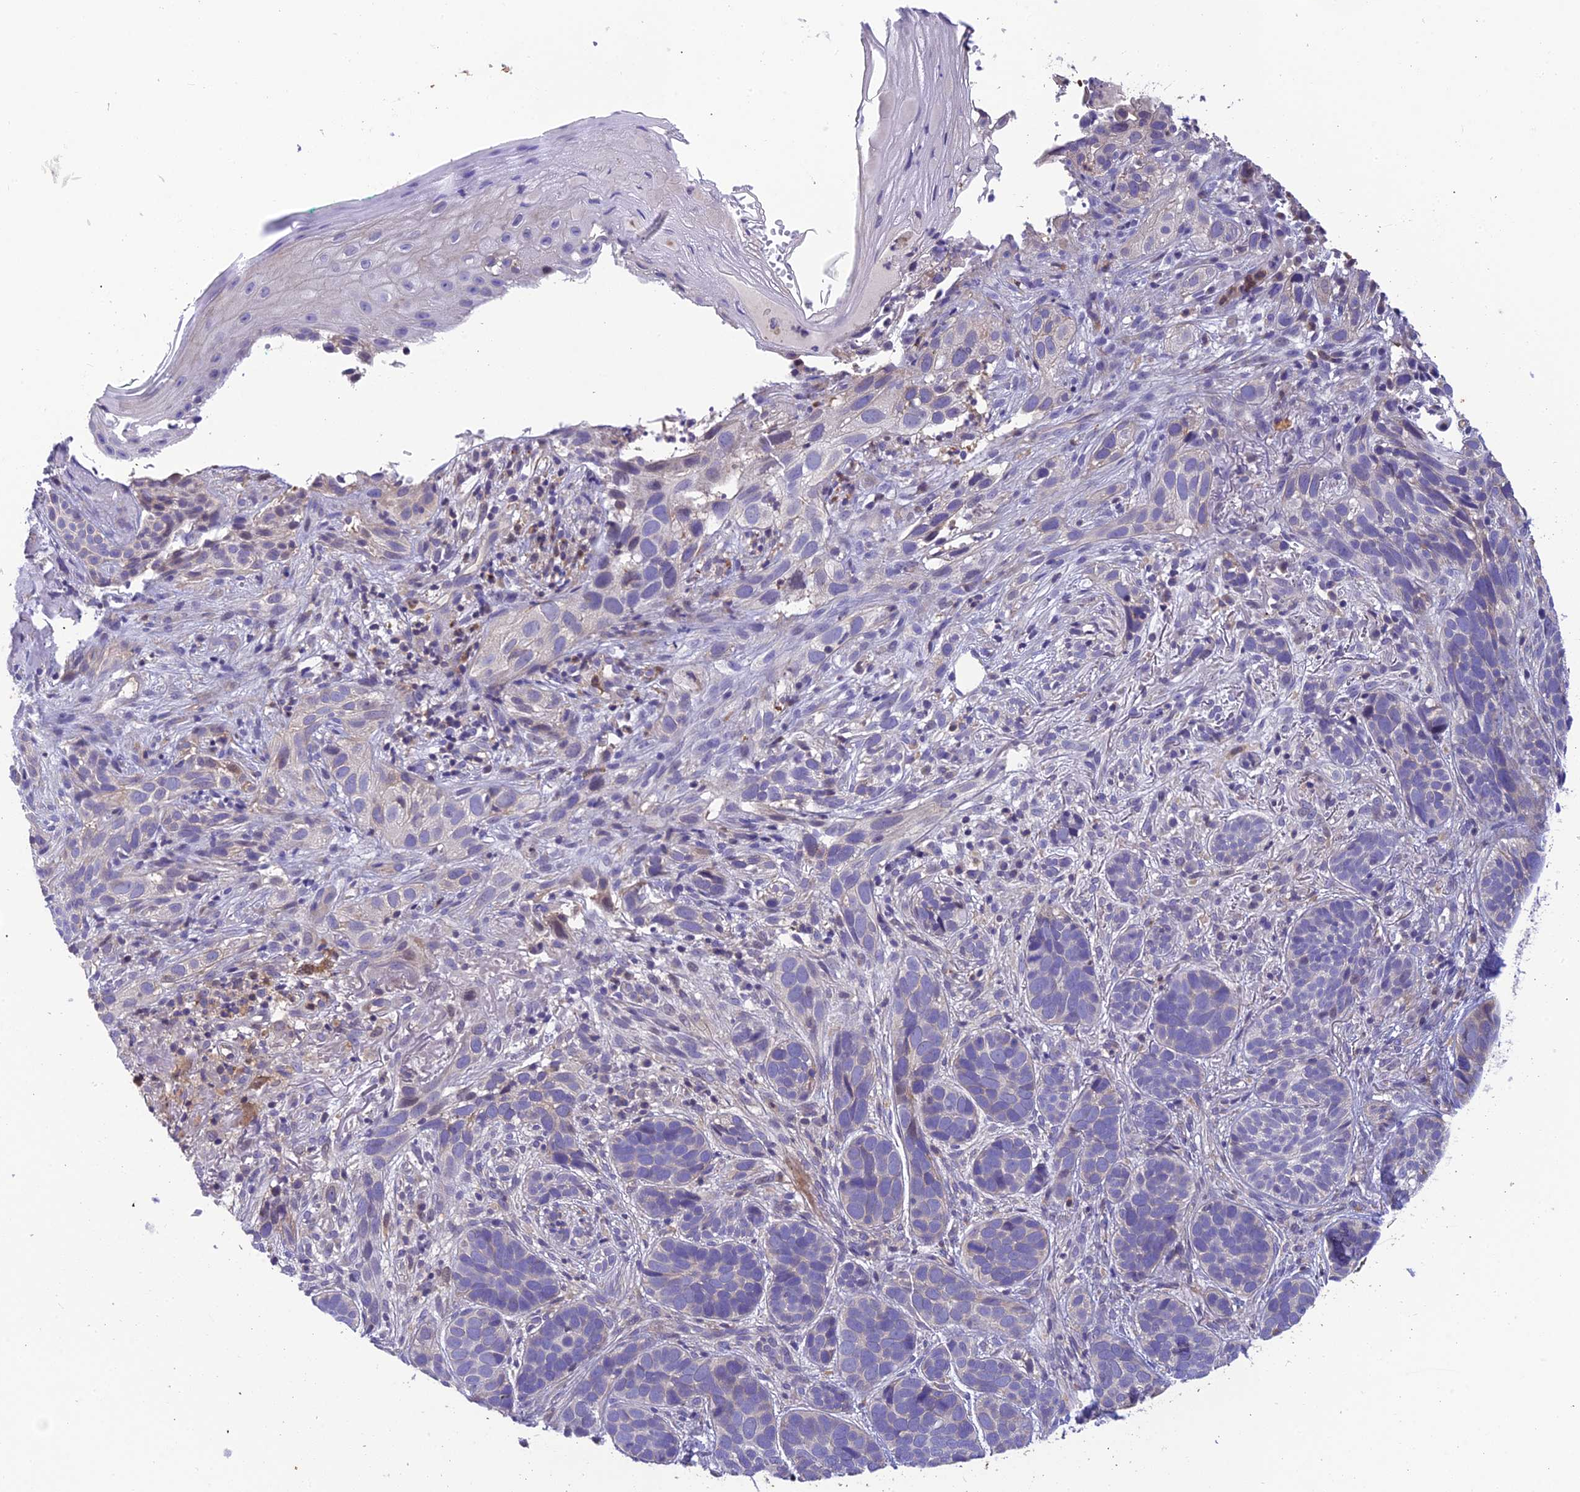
{"staining": {"intensity": "negative", "quantity": "none", "location": "none"}, "tissue": "skin cancer", "cell_type": "Tumor cells", "image_type": "cancer", "snomed": [{"axis": "morphology", "description": "Basal cell carcinoma"}, {"axis": "topography", "description": "Skin"}], "caption": "DAB immunohistochemical staining of skin basal cell carcinoma displays no significant staining in tumor cells. (Stains: DAB IHC with hematoxylin counter stain, Microscopy: brightfield microscopy at high magnification).", "gene": "BMT2", "patient": {"sex": "male", "age": 71}}